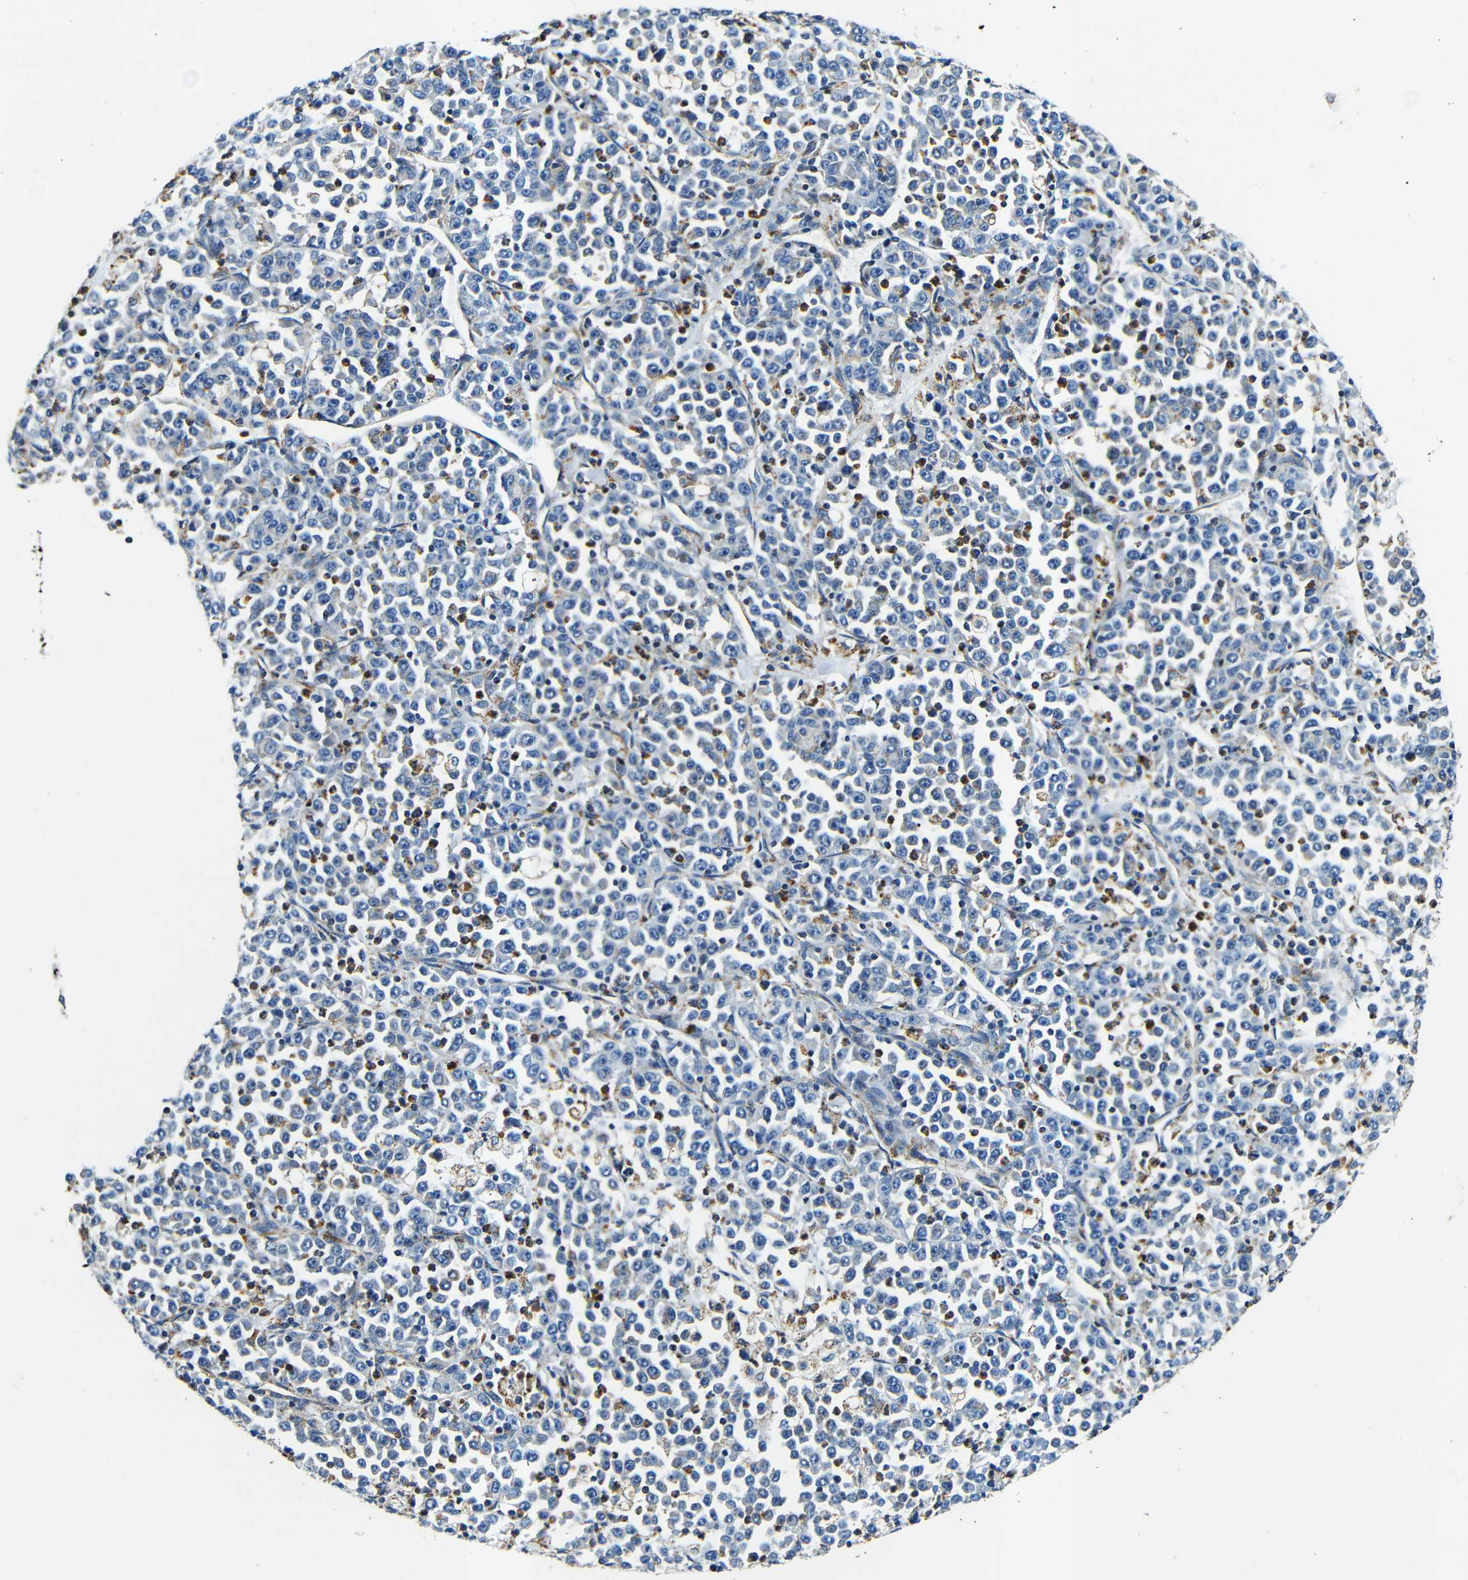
{"staining": {"intensity": "negative", "quantity": "none", "location": "none"}, "tissue": "stomach cancer", "cell_type": "Tumor cells", "image_type": "cancer", "snomed": [{"axis": "morphology", "description": "Normal tissue, NOS"}, {"axis": "morphology", "description": "Adenocarcinoma, NOS"}, {"axis": "topography", "description": "Stomach, upper"}, {"axis": "topography", "description": "Stomach"}], "caption": "There is no significant staining in tumor cells of stomach adenocarcinoma.", "gene": "GALNT18", "patient": {"sex": "male", "age": 59}}